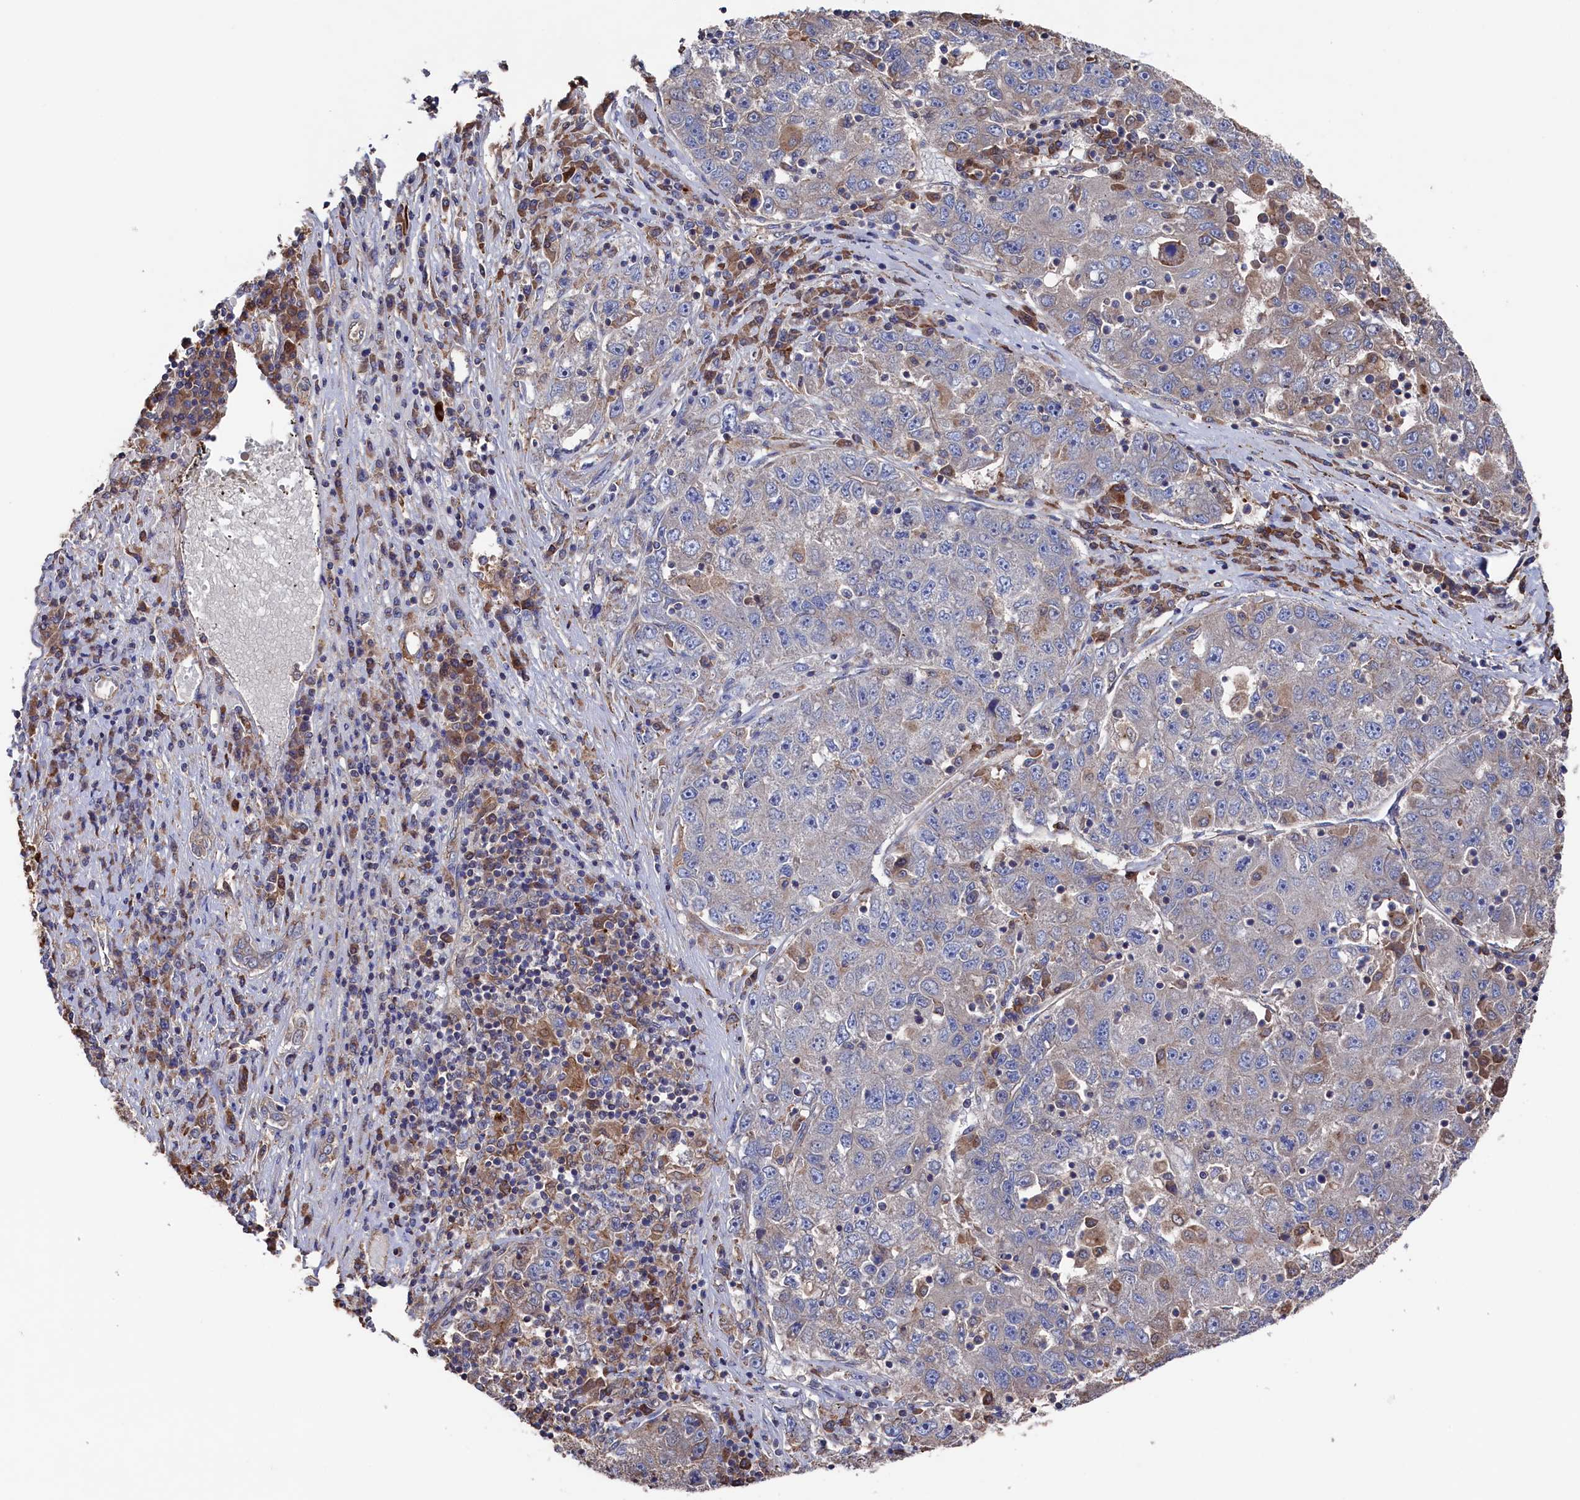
{"staining": {"intensity": "weak", "quantity": "<25%", "location": "cytoplasmic/membranous"}, "tissue": "liver cancer", "cell_type": "Tumor cells", "image_type": "cancer", "snomed": [{"axis": "morphology", "description": "Carcinoma, Hepatocellular, NOS"}, {"axis": "topography", "description": "Liver"}], "caption": "High magnification brightfield microscopy of liver hepatocellular carcinoma stained with DAB (3,3'-diaminobenzidine) (brown) and counterstained with hematoxylin (blue): tumor cells show no significant positivity.", "gene": "TK2", "patient": {"sex": "male", "age": 49}}